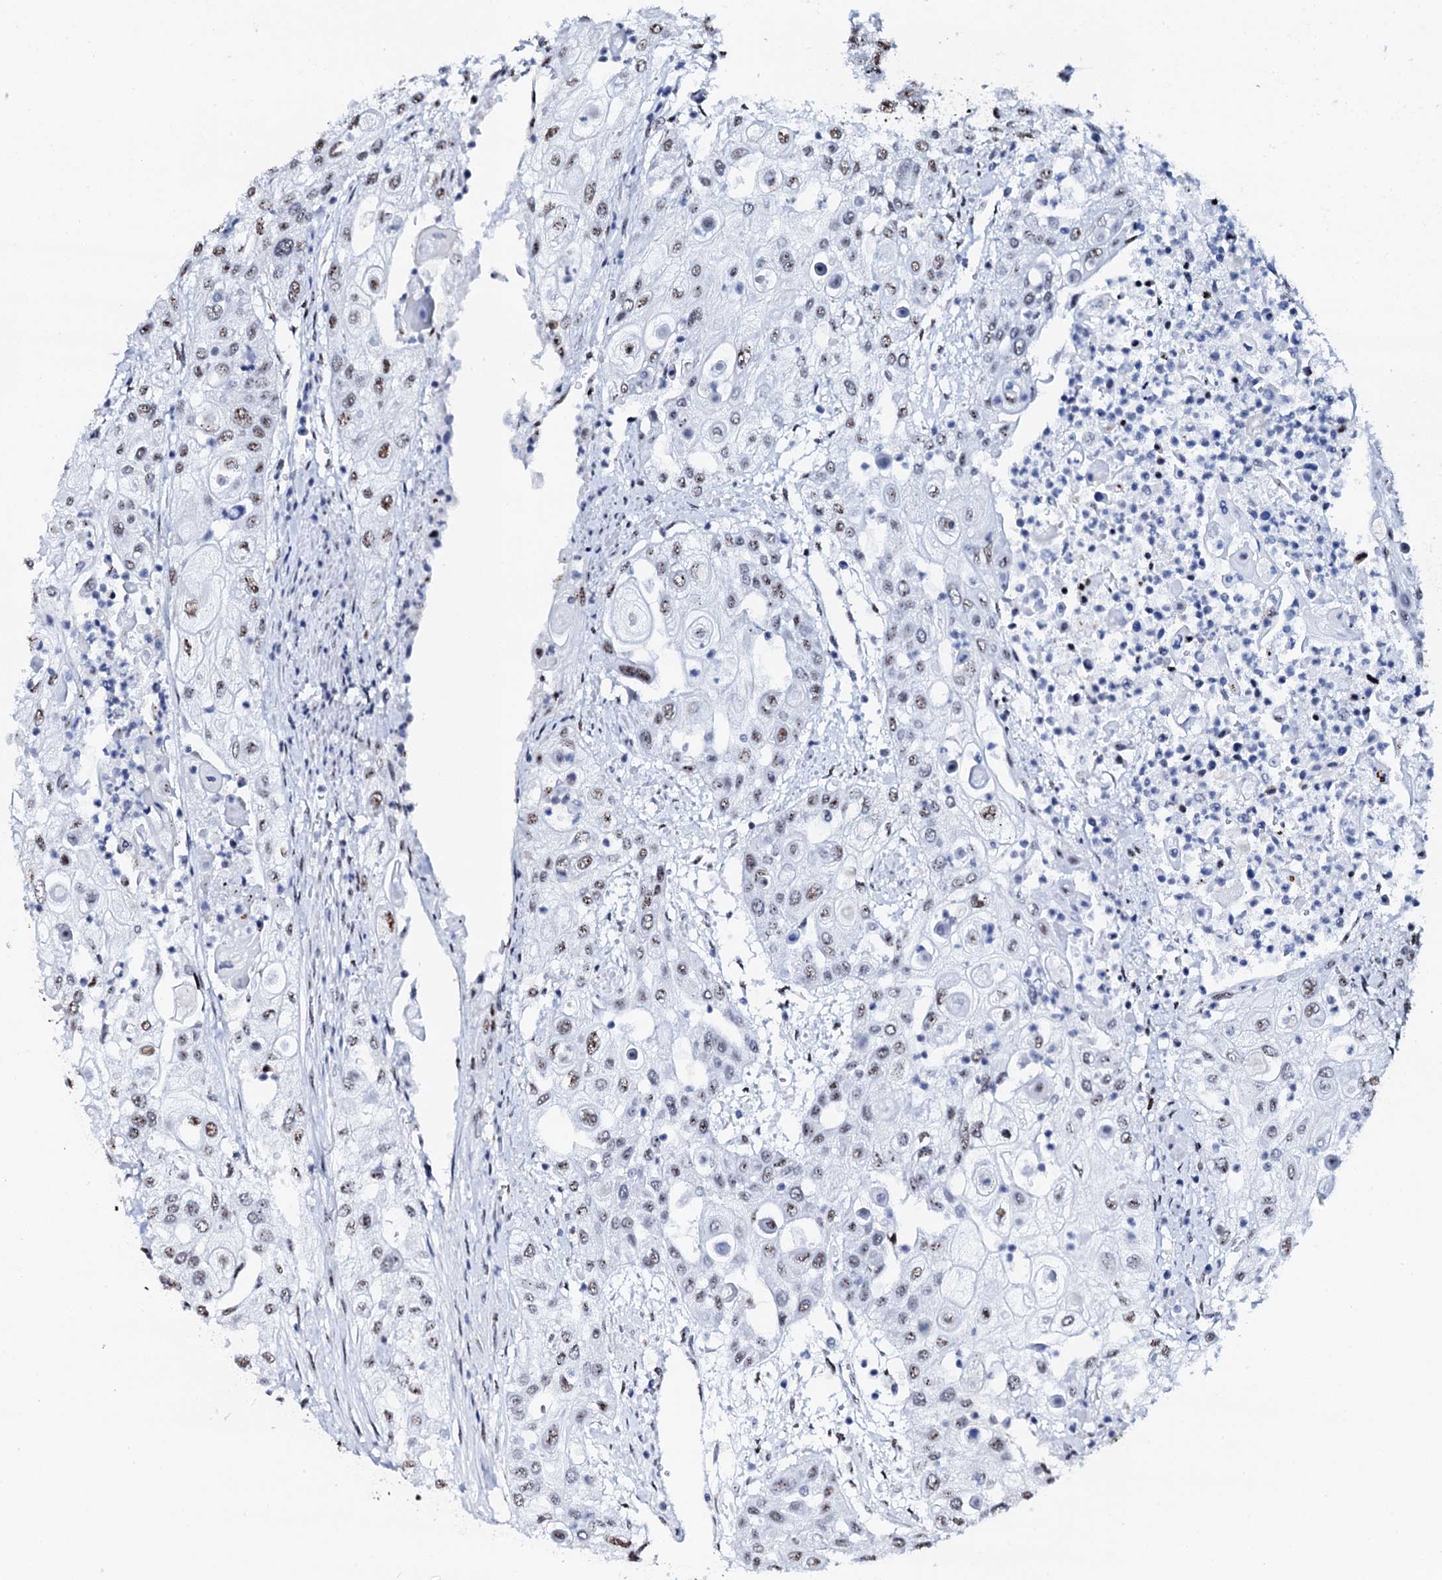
{"staining": {"intensity": "moderate", "quantity": "25%-75%", "location": "nuclear"}, "tissue": "urothelial cancer", "cell_type": "Tumor cells", "image_type": "cancer", "snomed": [{"axis": "morphology", "description": "Urothelial carcinoma, High grade"}, {"axis": "topography", "description": "Urinary bladder"}], "caption": "This is an image of immunohistochemistry (IHC) staining of urothelial cancer, which shows moderate expression in the nuclear of tumor cells.", "gene": "NKAPD1", "patient": {"sex": "female", "age": 79}}